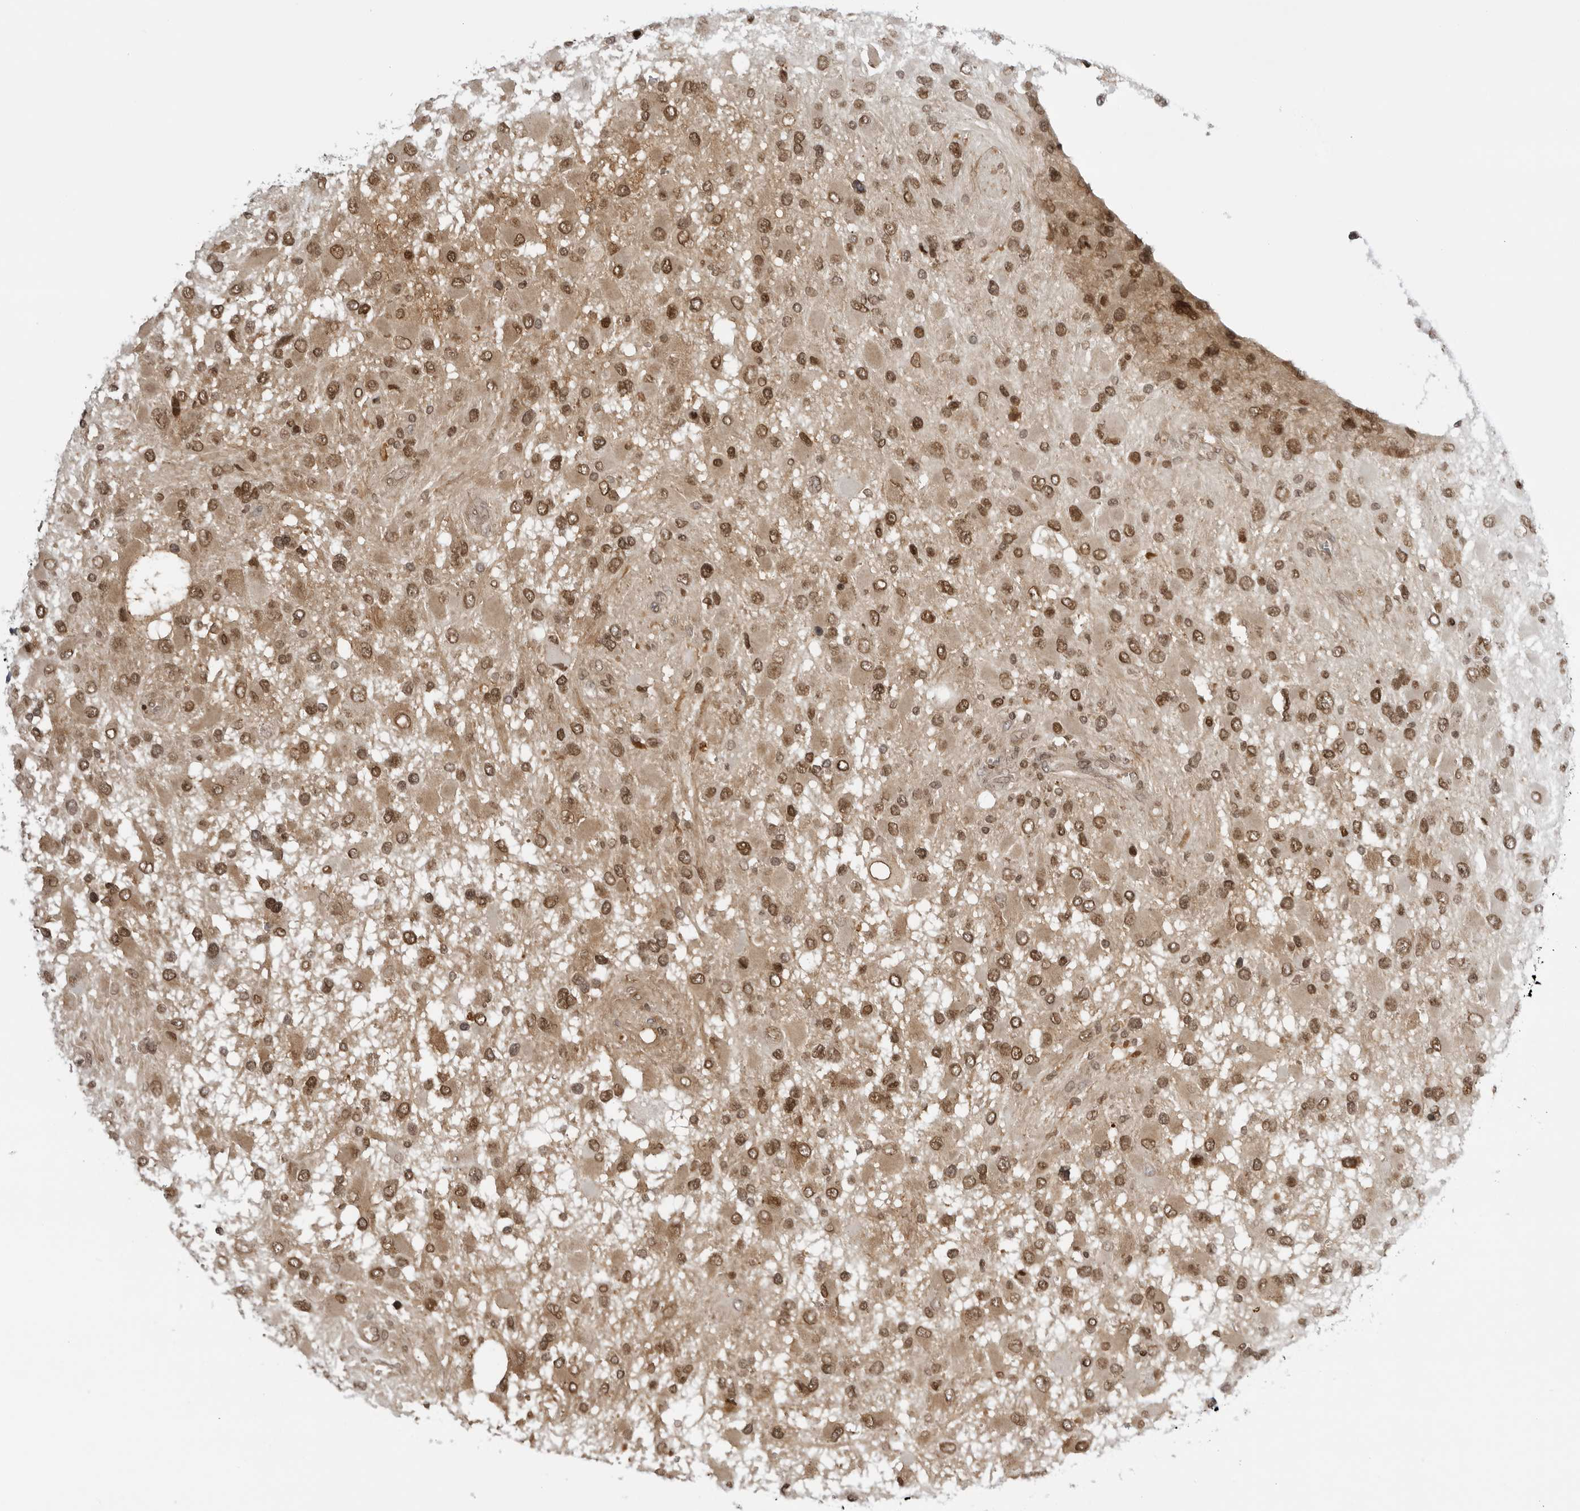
{"staining": {"intensity": "moderate", "quantity": ">75%", "location": "cytoplasmic/membranous,nuclear"}, "tissue": "glioma", "cell_type": "Tumor cells", "image_type": "cancer", "snomed": [{"axis": "morphology", "description": "Glioma, malignant, High grade"}, {"axis": "topography", "description": "Brain"}], "caption": "A brown stain shows moderate cytoplasmic/membranous and nuclear staining of a protein in malignant glioma (high-grade) tumor cells.", "gene": "SERPINF2", "patient": {"sex": "male", "age": 53}}